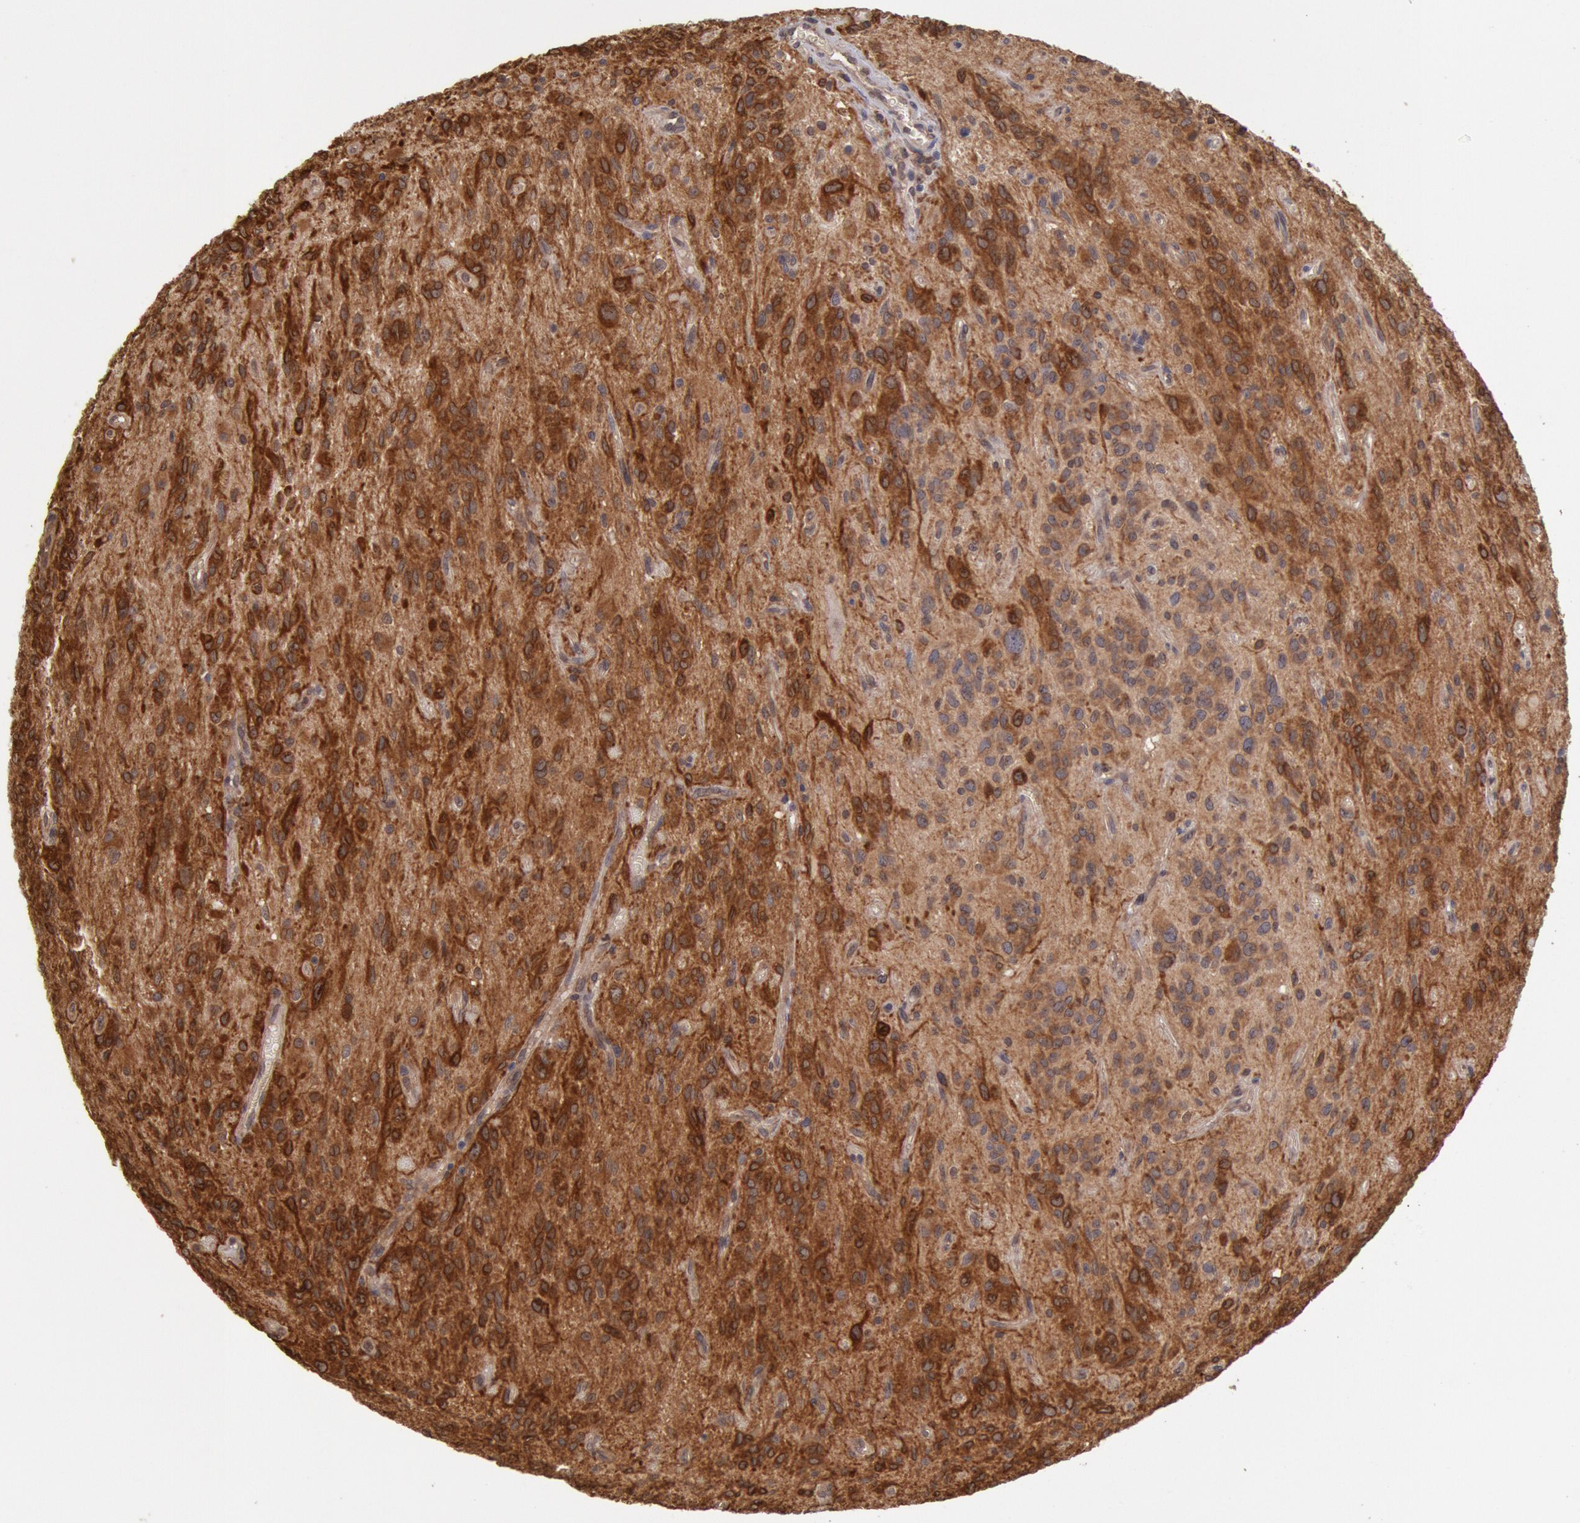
{"staining": {"intensity": "strong", "quantity": ">75%", "location": "cytoplasmic/membranous"}, "tissue": "glioma", "cell_type": "Tumor cells", "image_type": "cancer", "snomed": [{"axis": "morphology", "description": "Glioma, malignant, Low grade"}, {"axis": "topography", "description": "Brain"}], "caption": "DAB immunohistochemical staining of glioma demonstrates strong cytoplasmic/membranous protein expression in about >75% of tumor cells.", "gene": "COMT", "patient": {"sex": "female", "age": 15}}